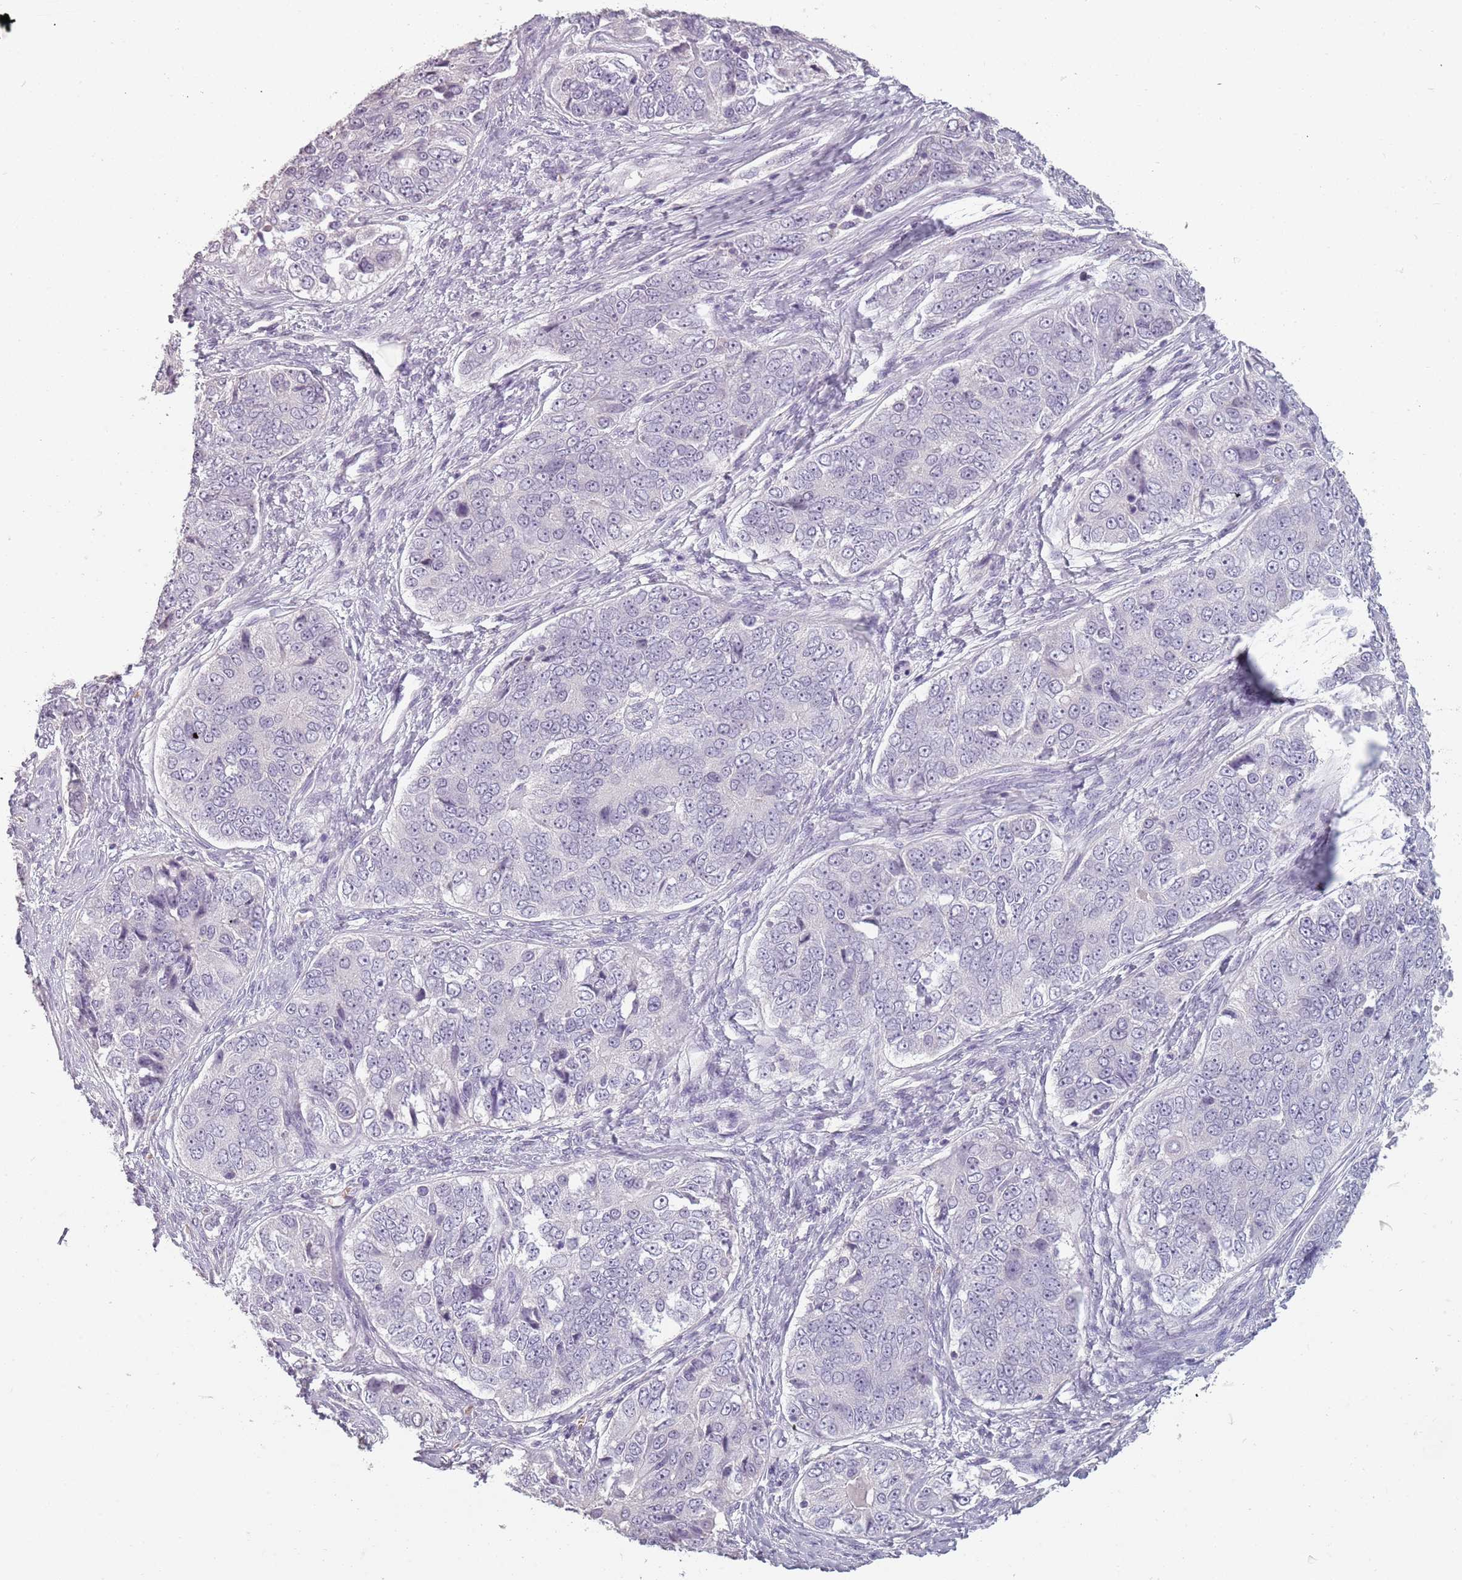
{"staining": {"intensity": "negative", "quantity": "none", "location": "none"}, "tissue": "ovarian cancer", "cell_type": "Tumor cells", "image_type": "cancer", "snomed": [{"axis": "morphology", "description": "Carcinoma, endometroid"}, {"axis": "topography", "description": "Ovary"}], "caption": "Immunohistochemistry photomicrograph of neoplastic tissue: ovarian cancer stained with DAB (3,3'-diaminobenzidine) exhibits no significant protein expression in tumor cells. The staining is performed using DAB (3,3'-diaminobenzidine) brown chromogen with nuclei counter-stained in using hematoxylin.", "gene": "PIEZO1", "patient": {"sex": "female", "age": 51}}